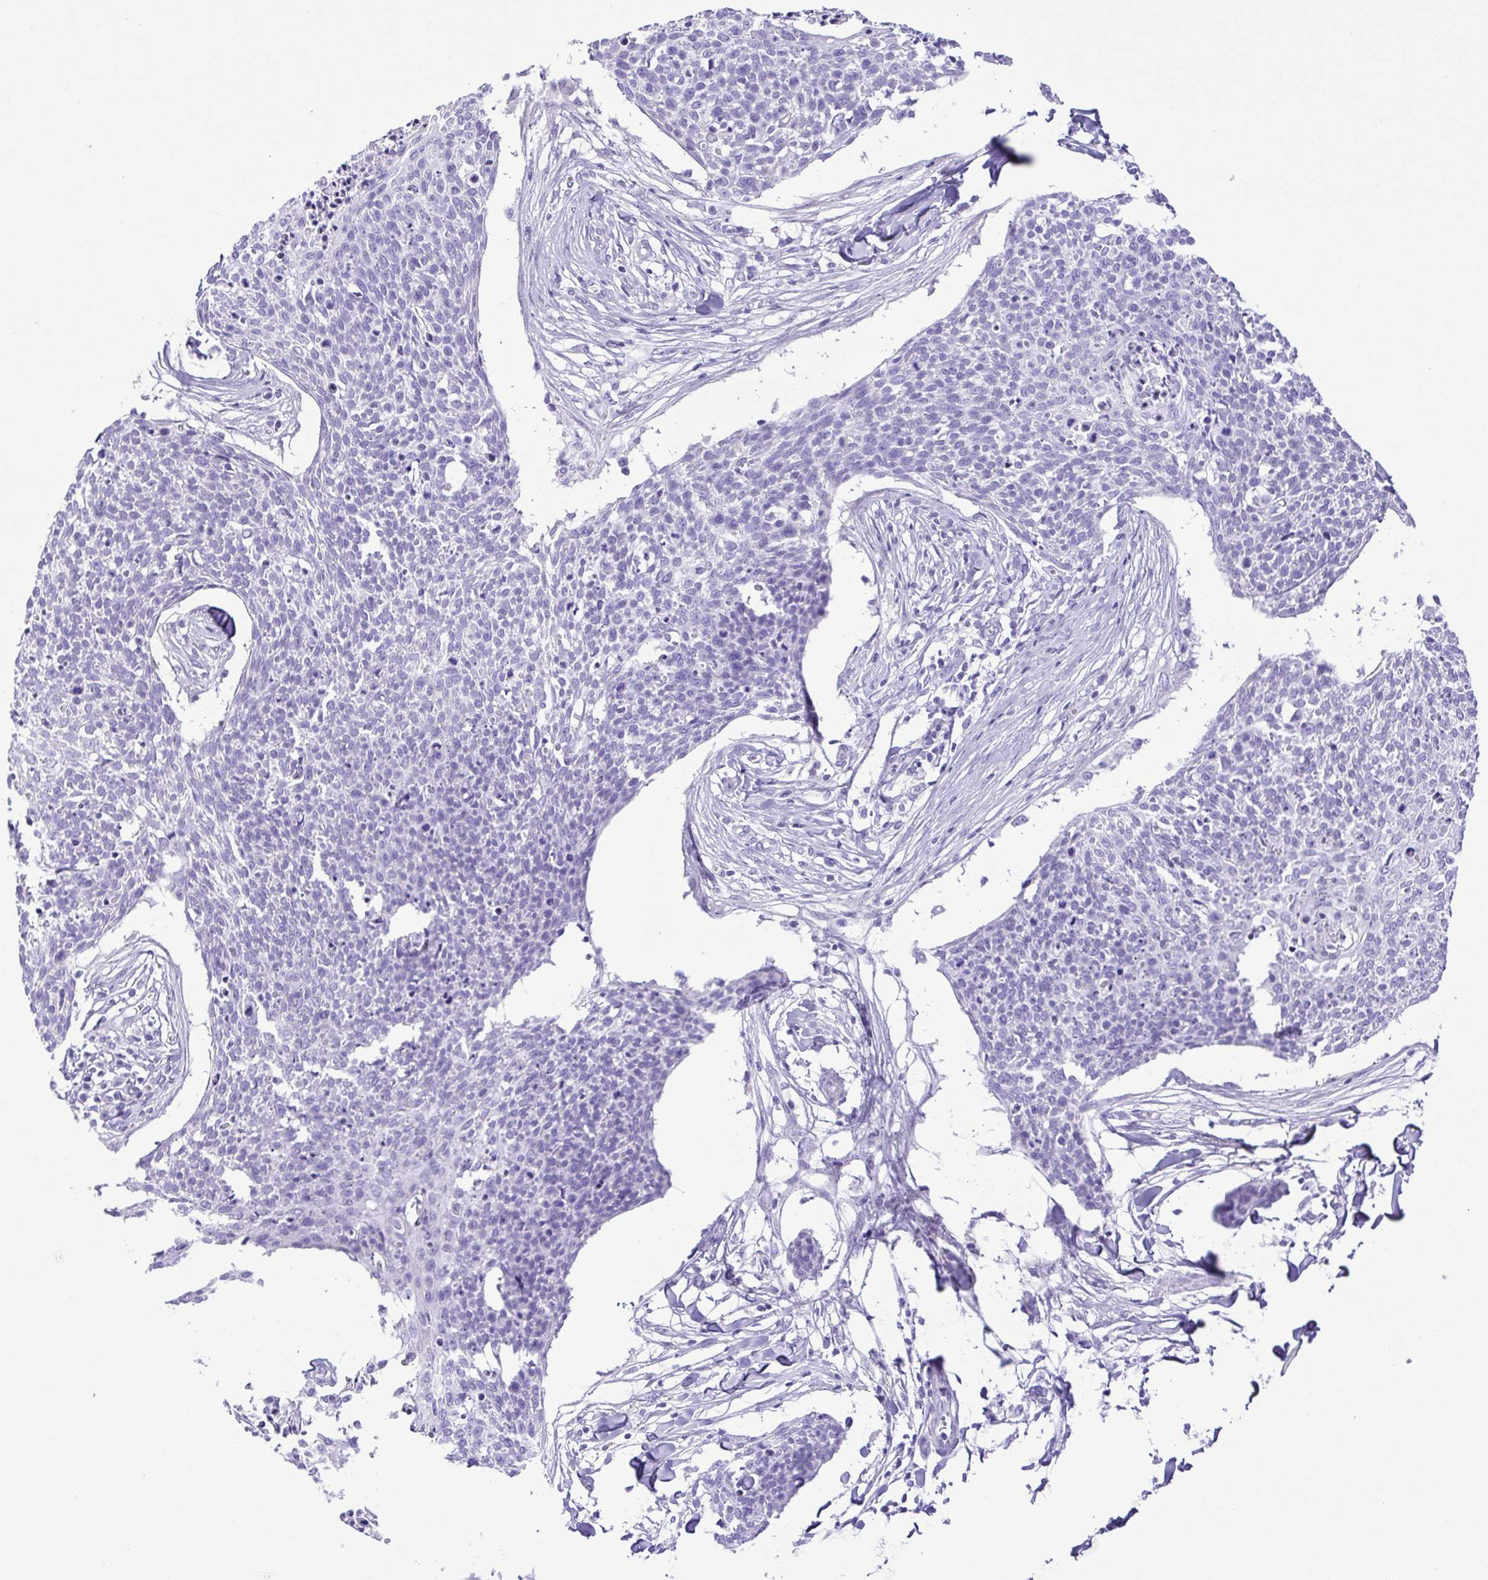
{"staining": {"intensity": "negative", "quantity": "none", "location": "none"}, "tissue": "skin cancer", "cell_type": "Tumor cells", "image_type": "cancer", "snomed": [{"axis": "morphology", "description": "Squamous cell carcinoma, NOS"}, {"axis": "topography", "description": "Skin"}, {"axis": "topography", "description": "Vulva"}], "caption": "The image demonstrates no staining of tumor cells in skin cancer.", "gene": "PAK3", "patient": {"sex": "female", "age": 75}}